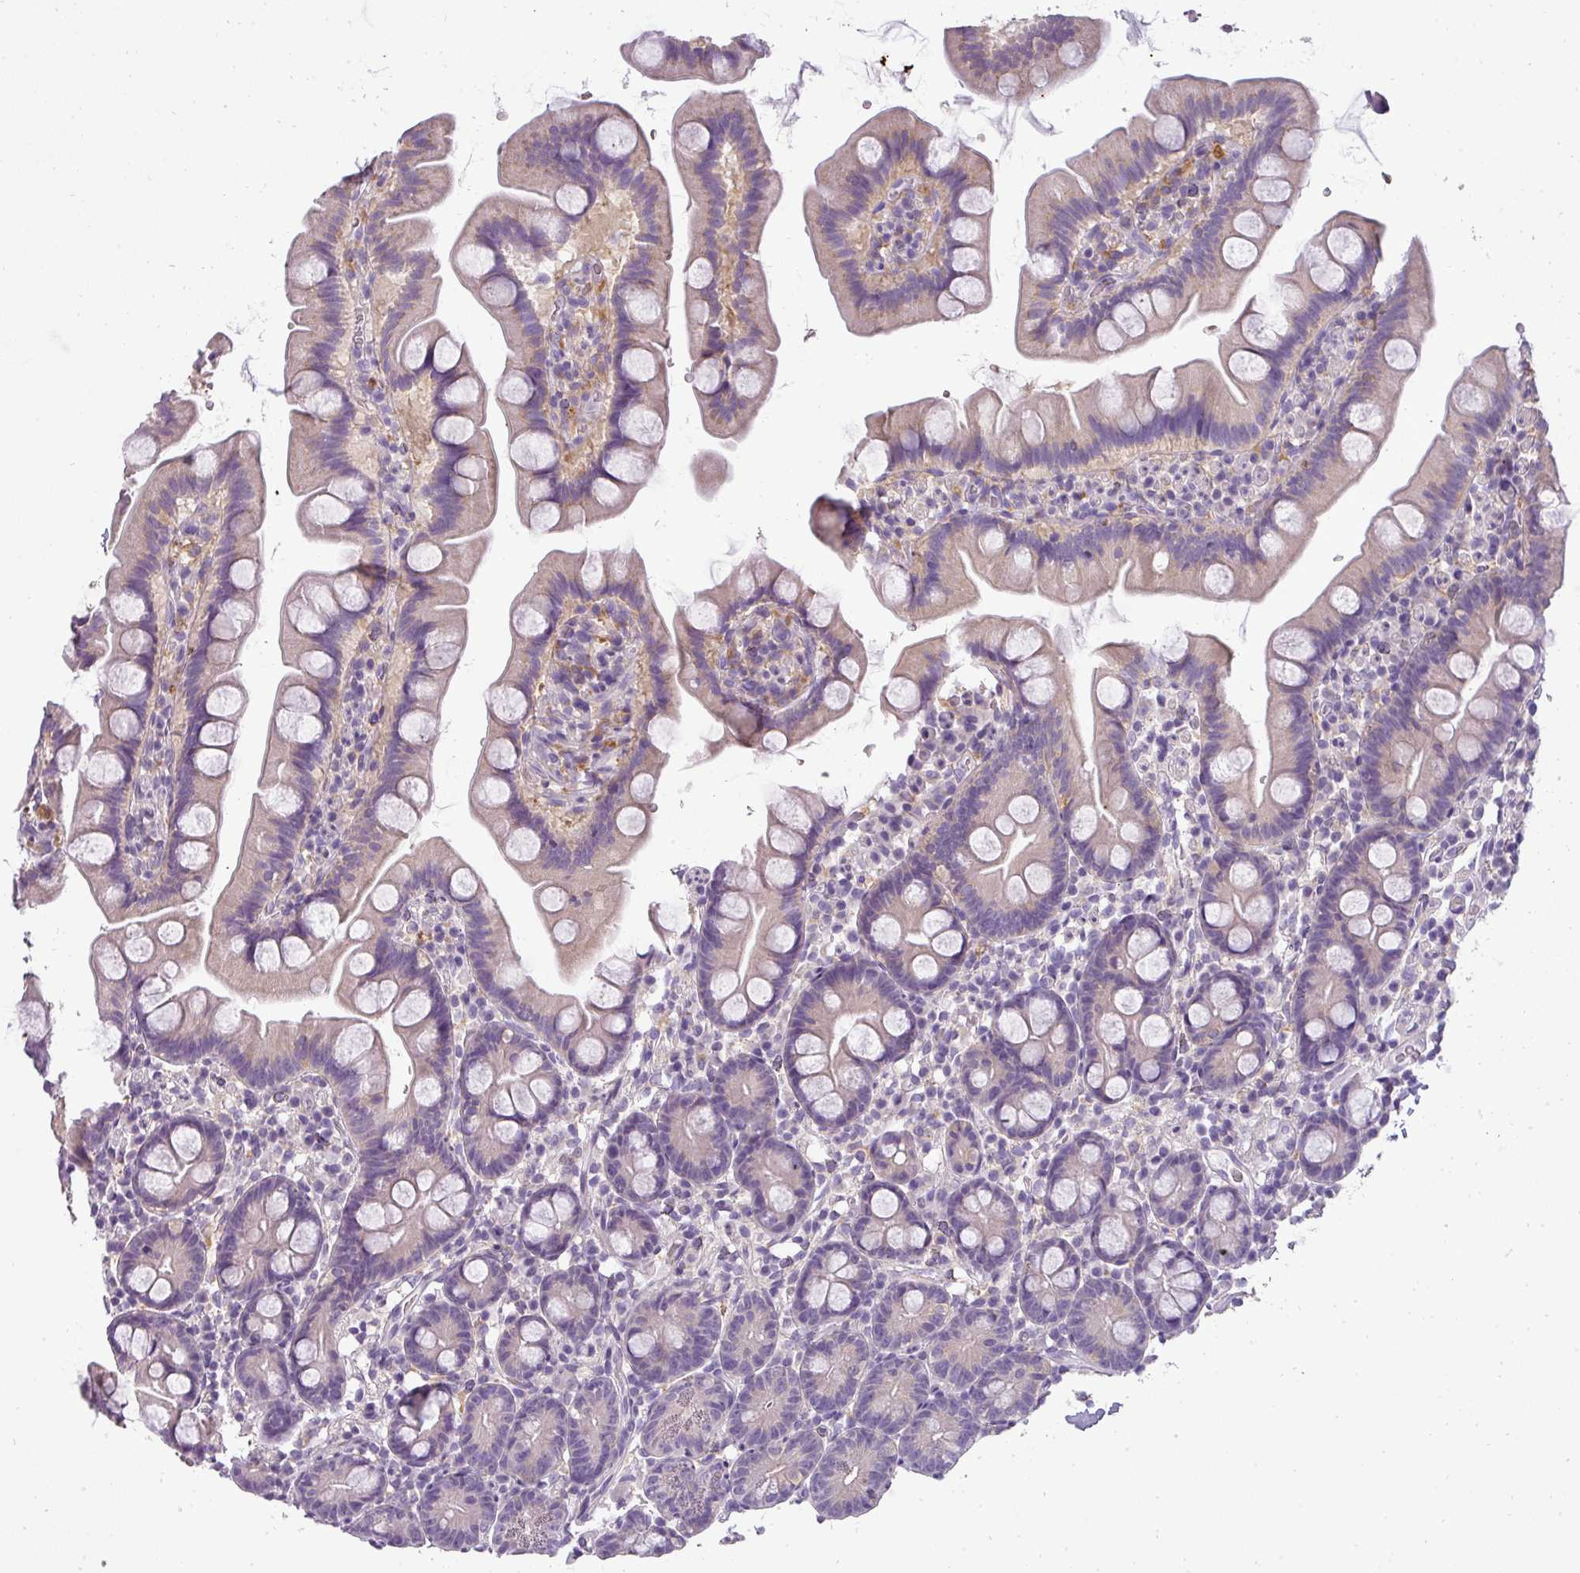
{"staining": {"intensity": "weak", "quantity": "25%-75%", "location": "cytoplasmic/membranous"}, "tissue": "small intestine", "cell_type": "Glandular cells", "image_type": "normal", "snomed": [{"axis": "morphology", "description": "Normal tissue, NOS"}, {"axis": "topography", "description": "Small intestine"}], "caption": "Unremarkable small intestine displays weak cytoplasmic/membranous staining in about 25%-75% of glandular cells, visualized by immunohistochemistry.", "gene": "ATP6V1D", "patient": {"sex": "female", "age": 68}}